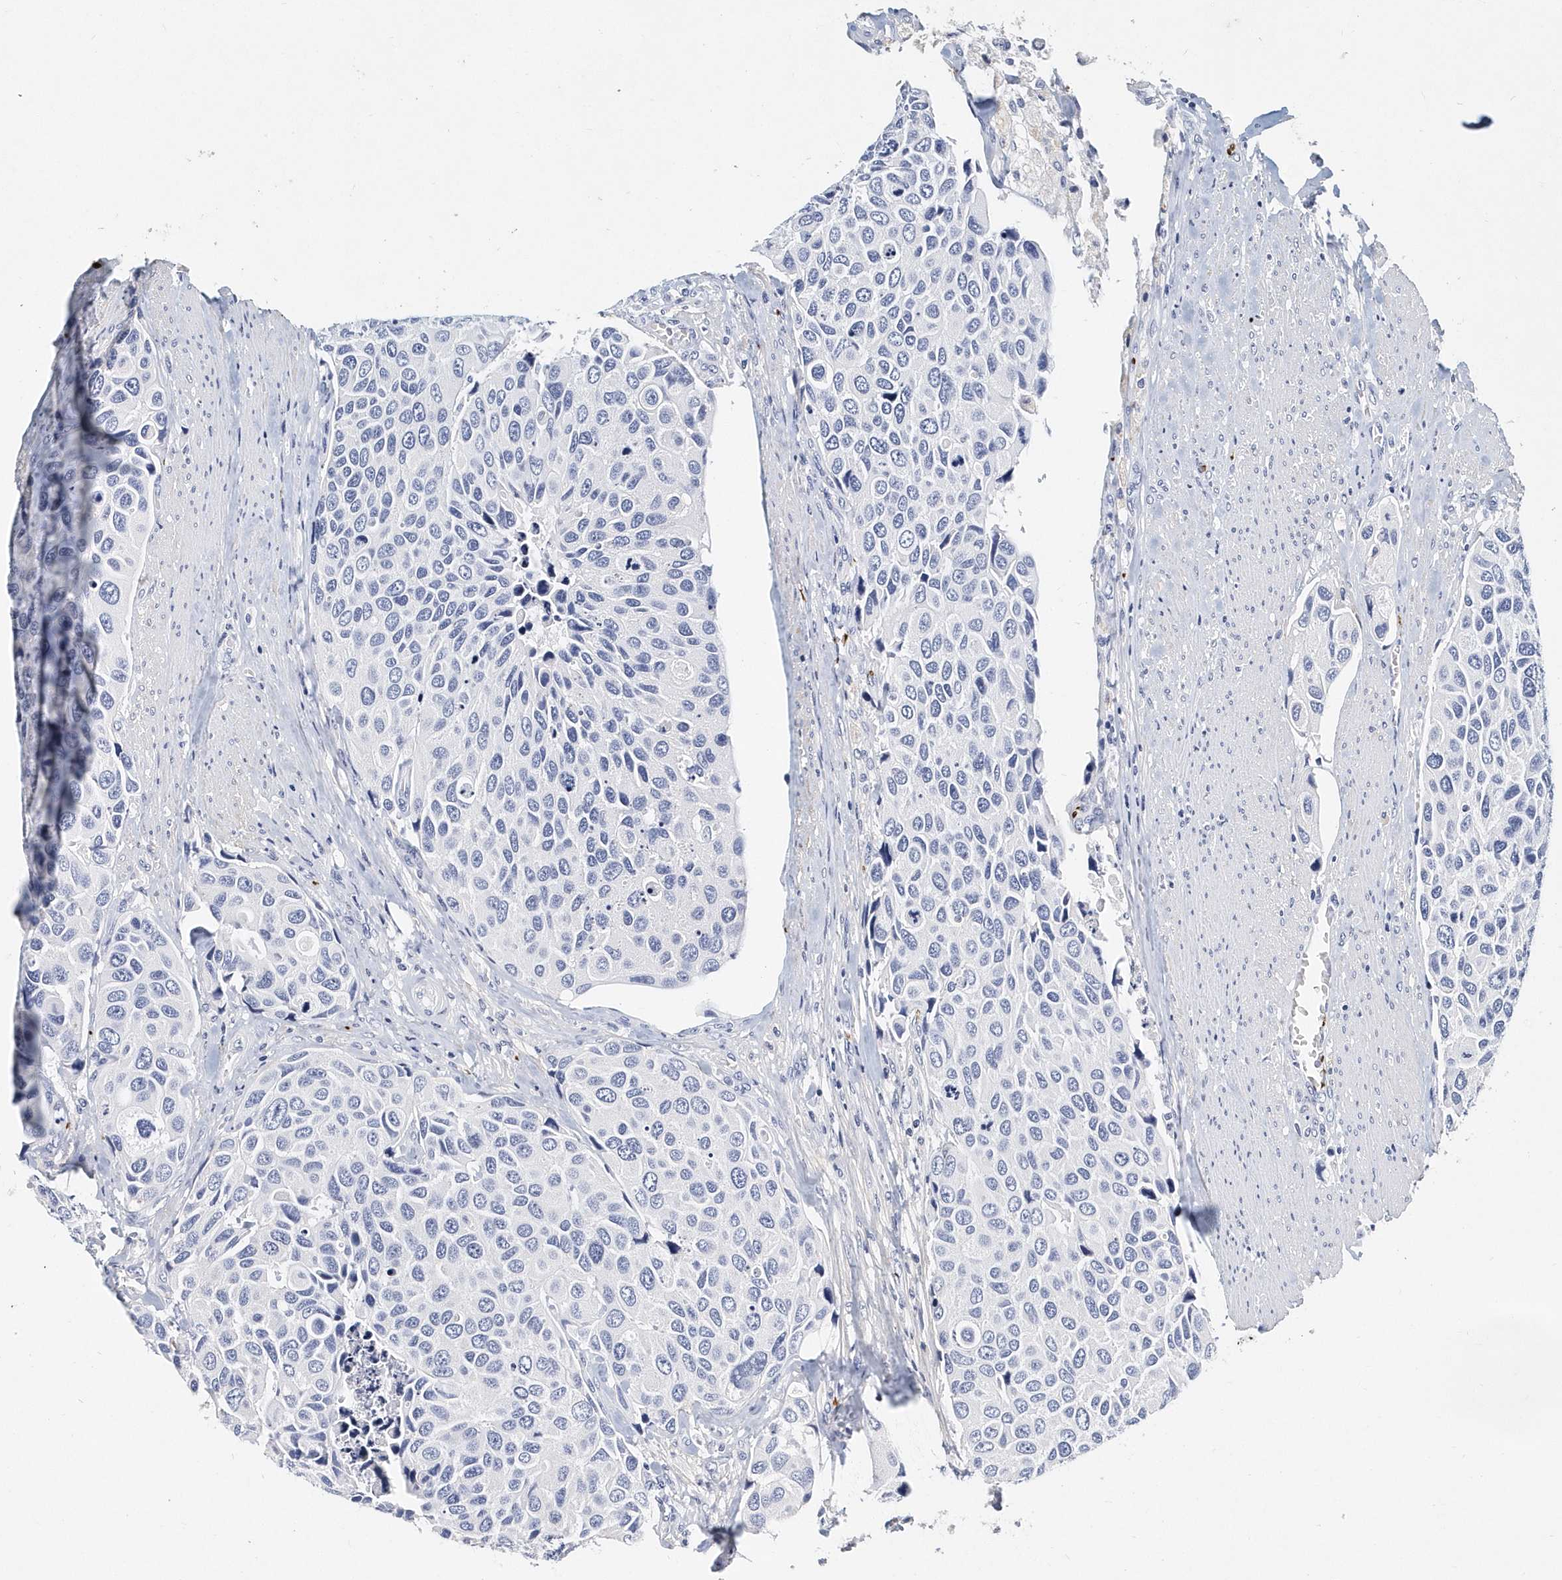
{"staining": {"intensity": "negative", "quantity": "none", "location": "none"}, "tissue": "urothelial cancer", "cell_type": "Tumor cells", "image_type": "cancer", "snomed": [{"axis": "morphology", "description": "Urothelial carcinoma, High grade"}, {"axis": "topography", "description": "Urinary bladder"}], "caption": "A histopathology image of urothelial carcinoma (high-grade) stained for a protein demonstrates no brown staining in tumor cells. (Stains: DAB (3,3'-diaminobenzidine) immunohistochemistry (IHC) with hematoxylin counter stain, Microscopy: brightfield microscopy at high magnification).", "gene": "ITGA2B", "patient": {"sex": "male", "age": 74}}